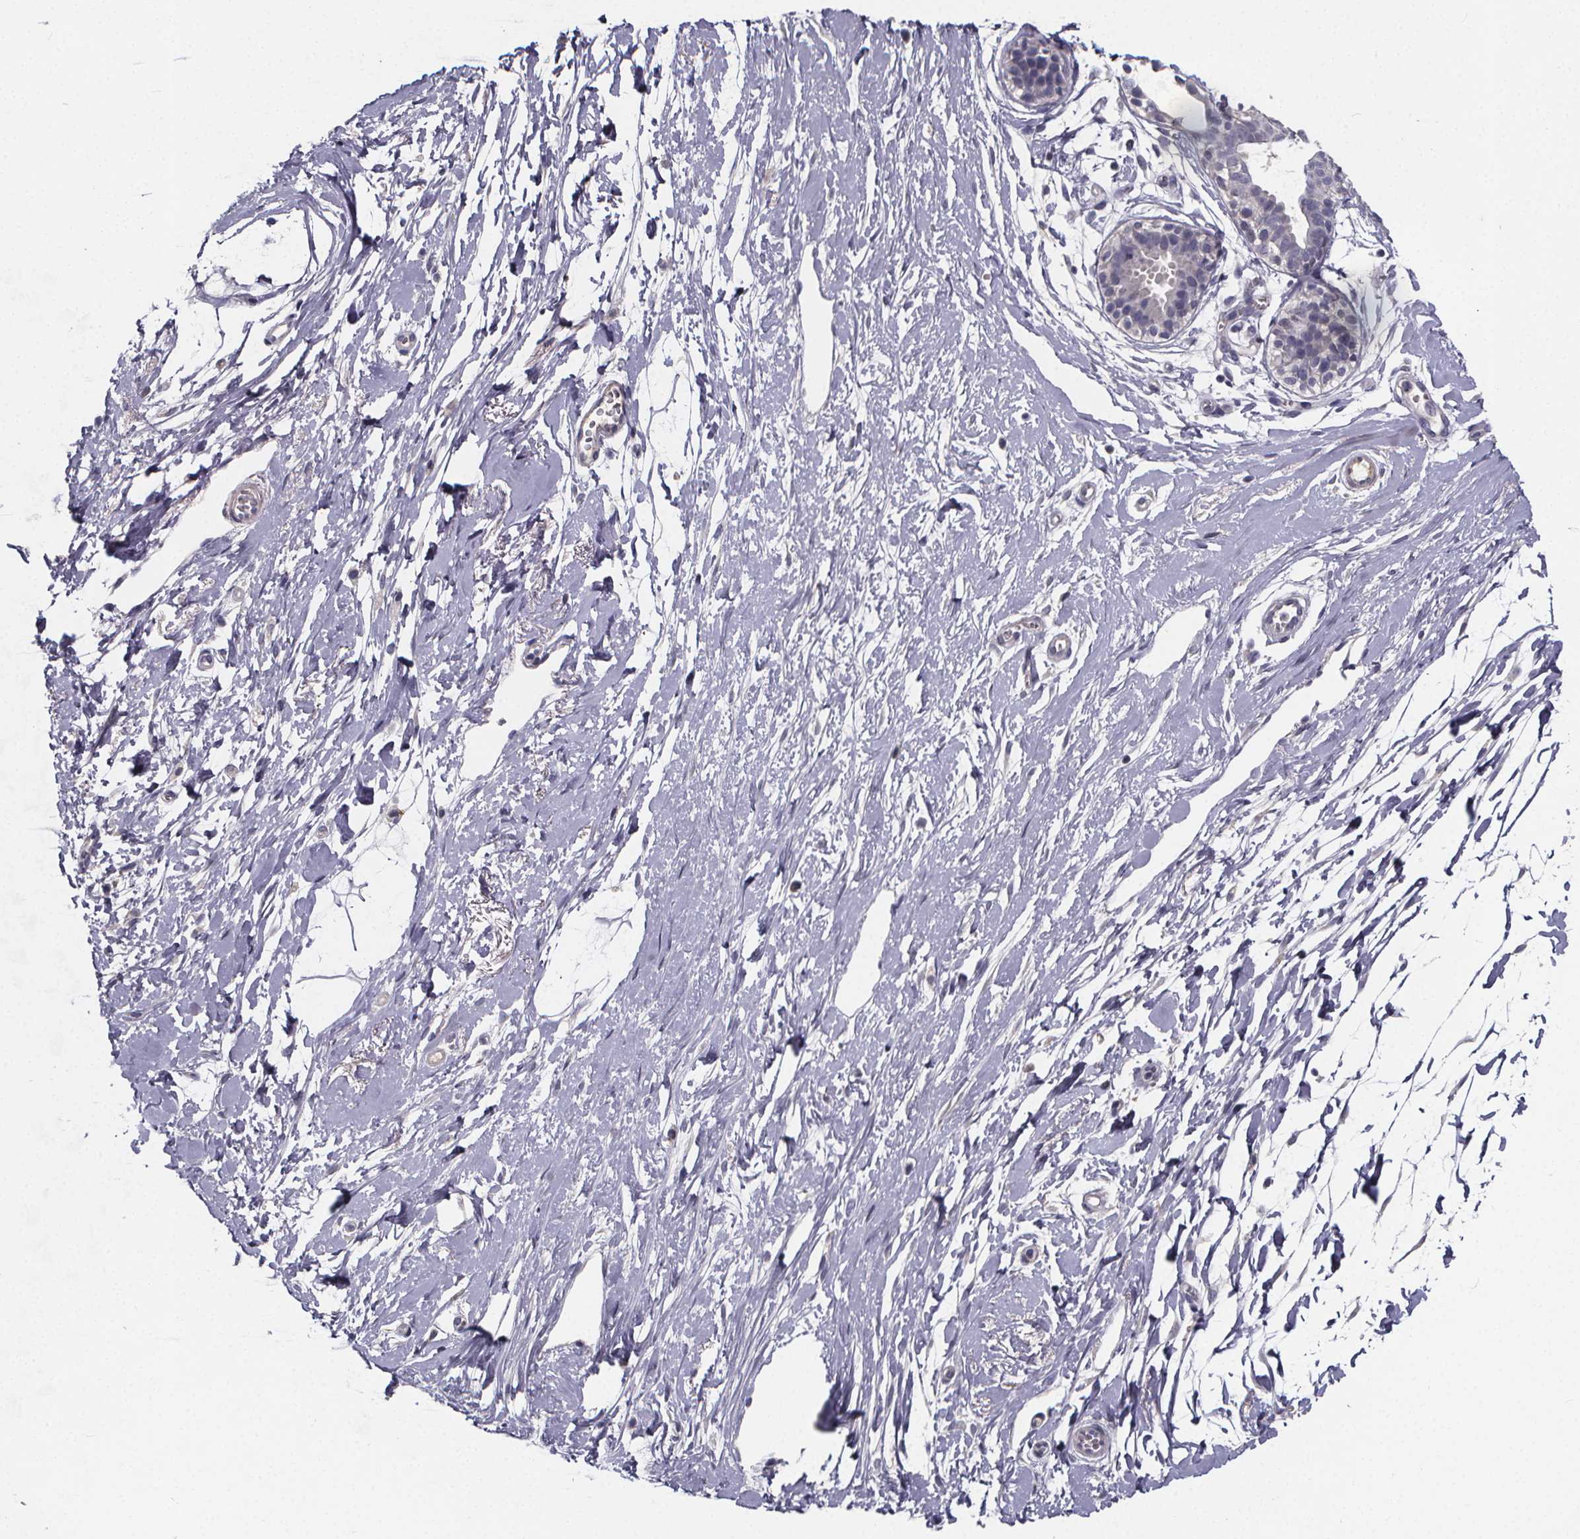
{"staining": {"intensity": "negative", "quantity": "none", "location": "none"}, "tissue": "breast", "cell_type": "Adipocytes", "image_type": "normal", "snomed": [{"axis": "morphology", "description": "Normal tissue, NOS"}, {"axis": "topography", "description": "Breast"}], "caption": "The photomicrograph shows no significant positivity in adipocytes of breast.", "gene": "AGT", "patient": {"sex": "female", "age": 49}}